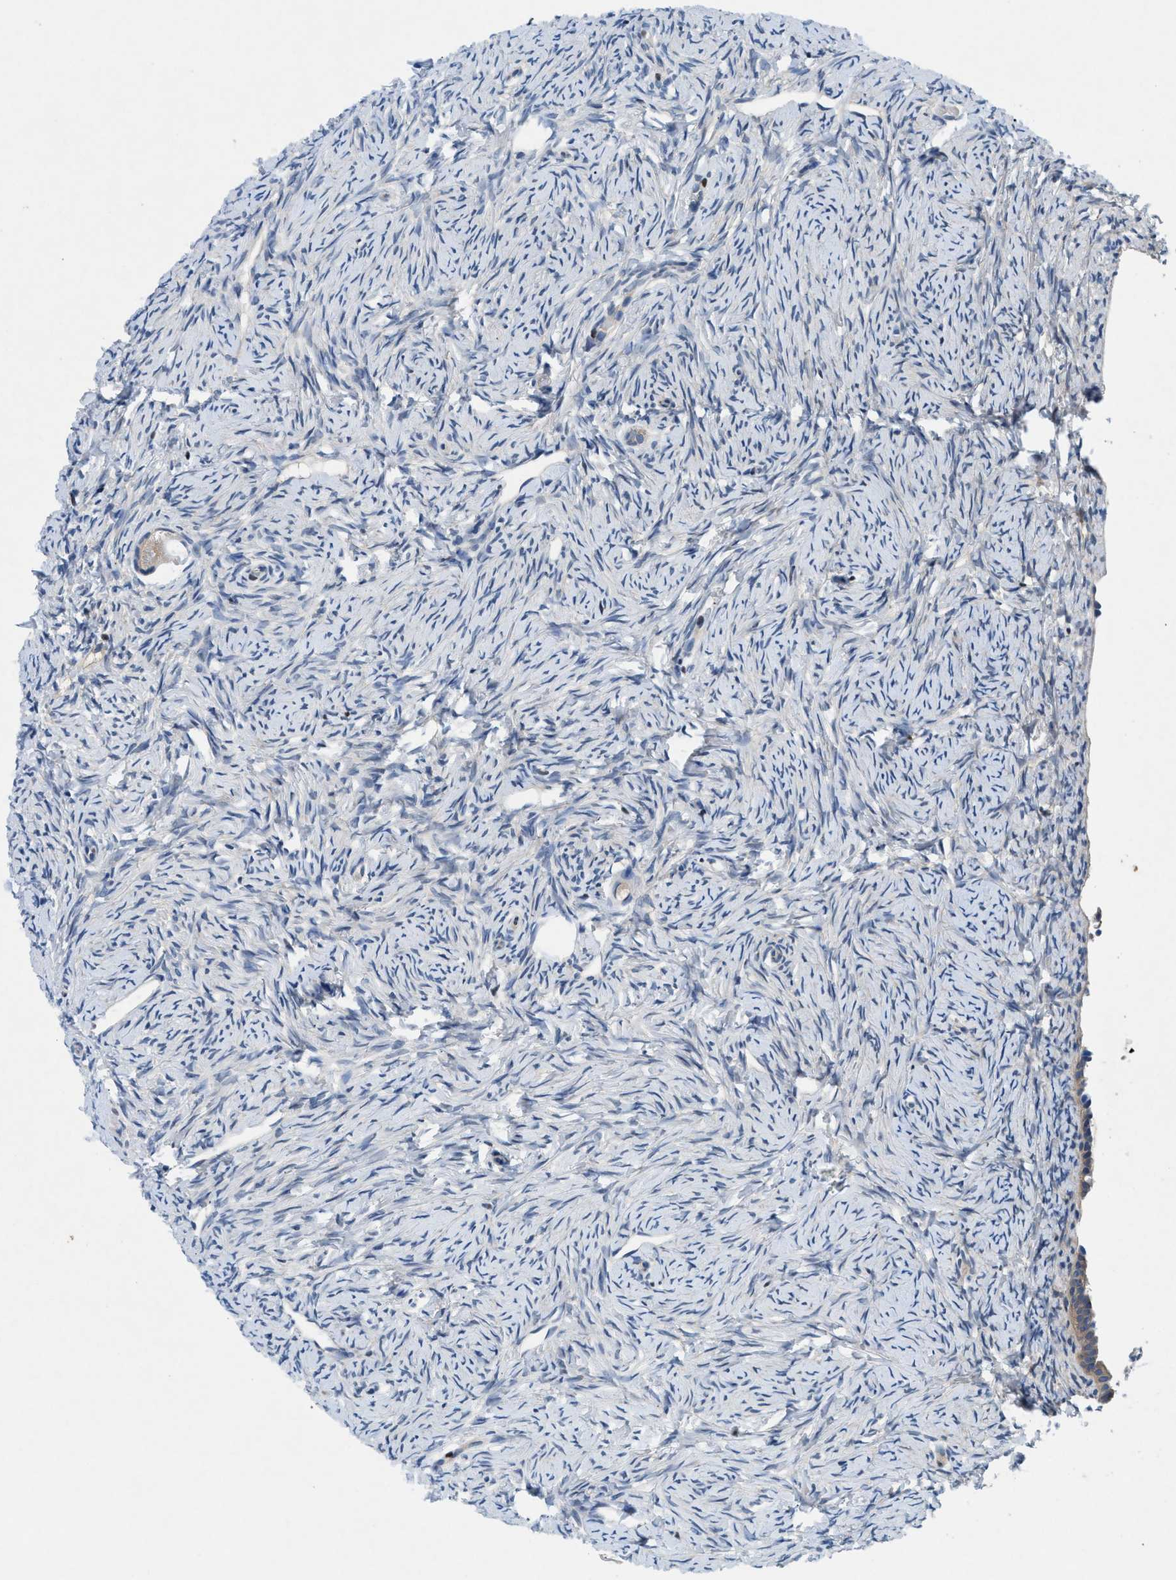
{"staining": {"intensity": "negative", "quantity": "none", "location": "none"}, "tissue": "ovary", "cell_type": "Ovarian stroma cells", "image_type": "normal", "snomed": [{"axis": "morphology", "description": "Normal tissue, NOS"}, {"axis": "topography", "description": "Ovary"}], "caption": "DAB immunohistochemical staining of normal human ovary displays no significant positivity in ovarian stroma cells.", "gene": "COPS2", "patient": {"sex": "female", "age": 33}}